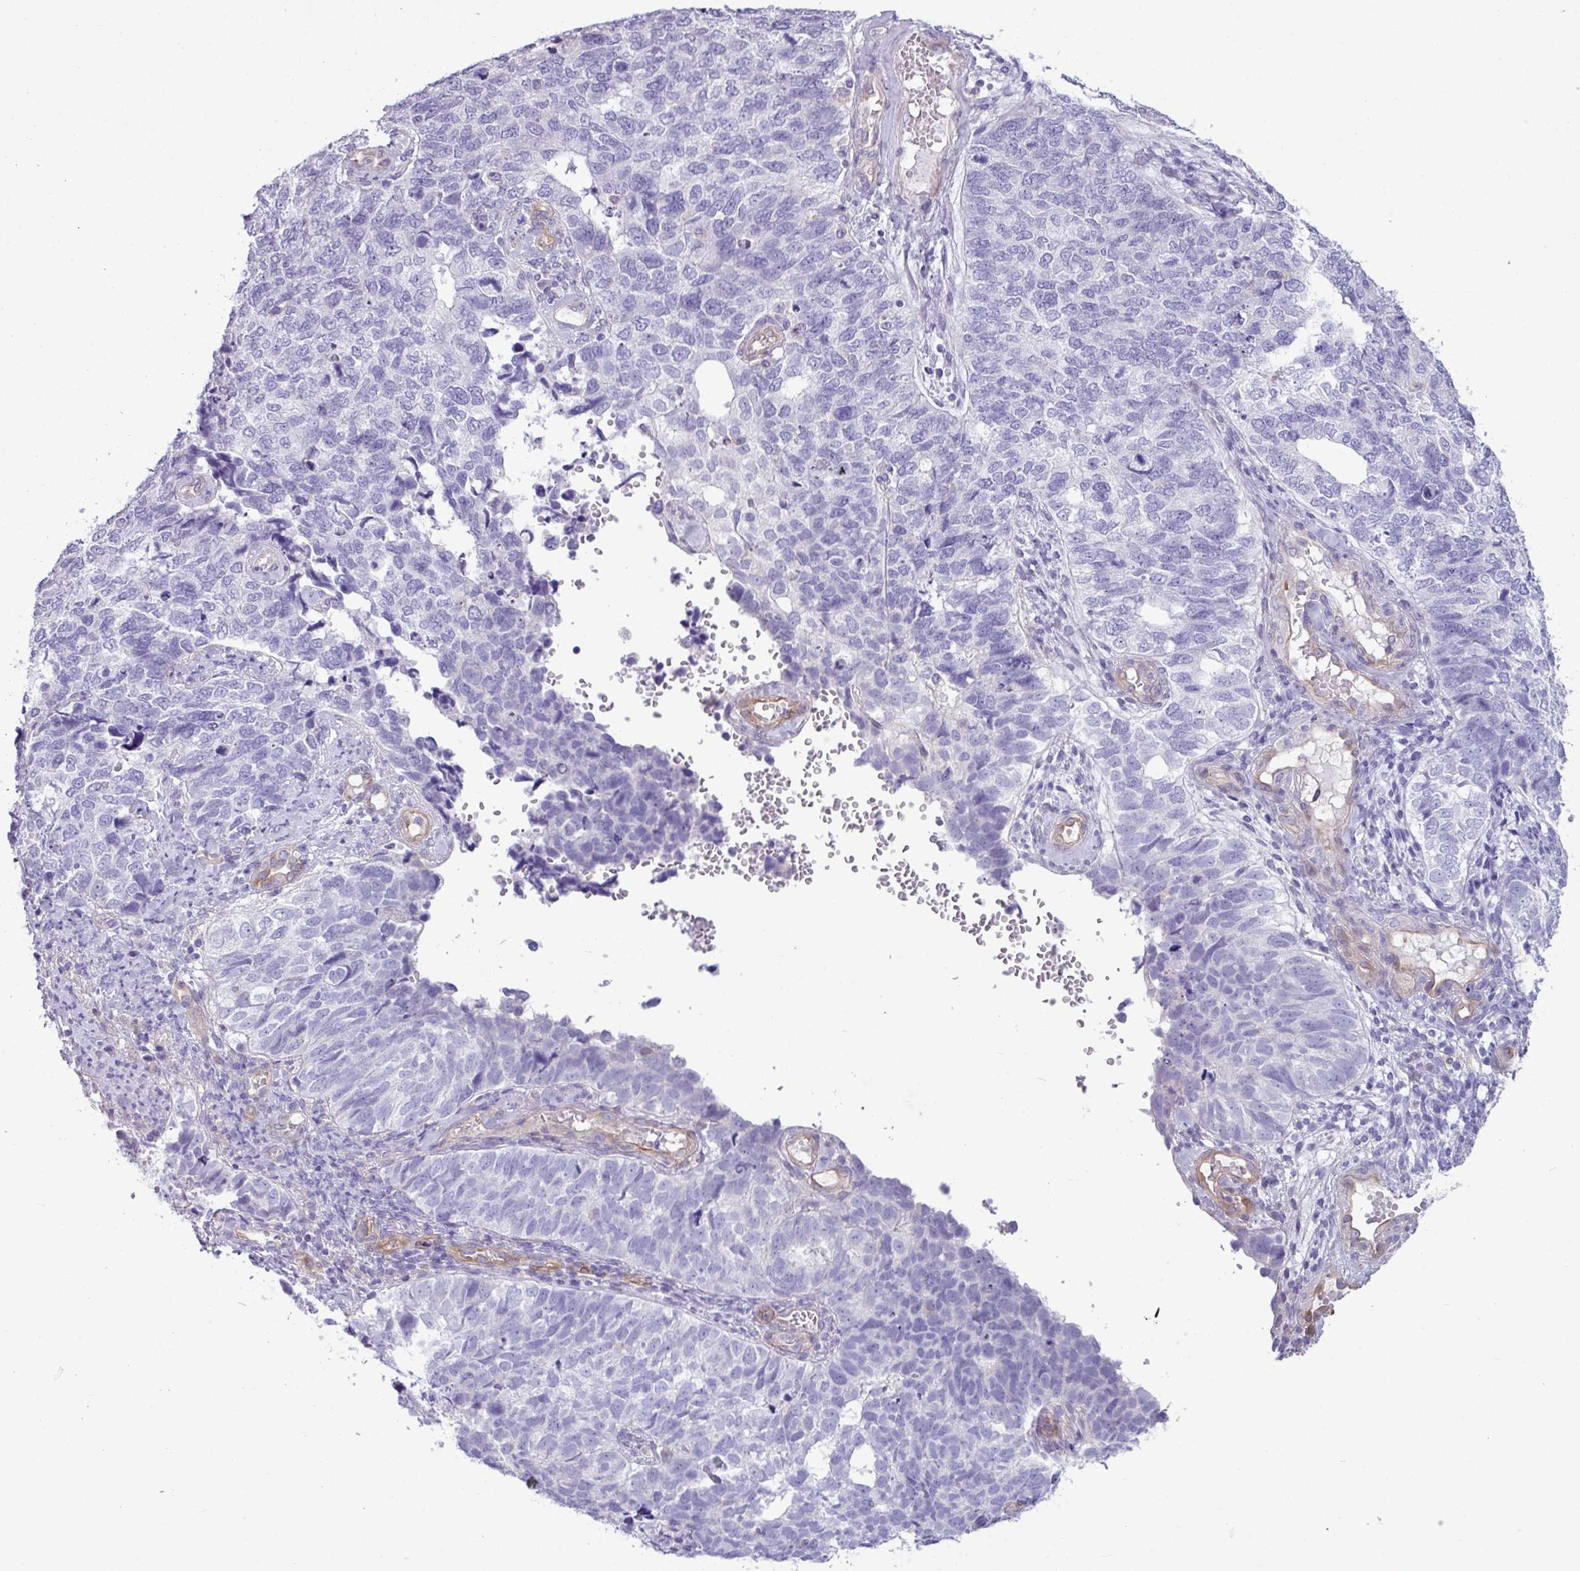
{"staining": {"intensity": "negative", "quantity": "none", "location": "none"}, "tissue": "cervical cancer", "cell_type": "Tumor cells", "image_type": "cancer", "snomed": [{"axis": "morphology", "description": "Squamous cell carcinoma, NOS"}, {"axis": "topography", "description": "Cervix"}], "caption": "An immunohistochemistry photomicrograph of cervical cancer is shown. There is no staining in tumor cells of cervical cancer.", "gene": "KIRREL3", "patient": {"sex": "female", "age": 63}}